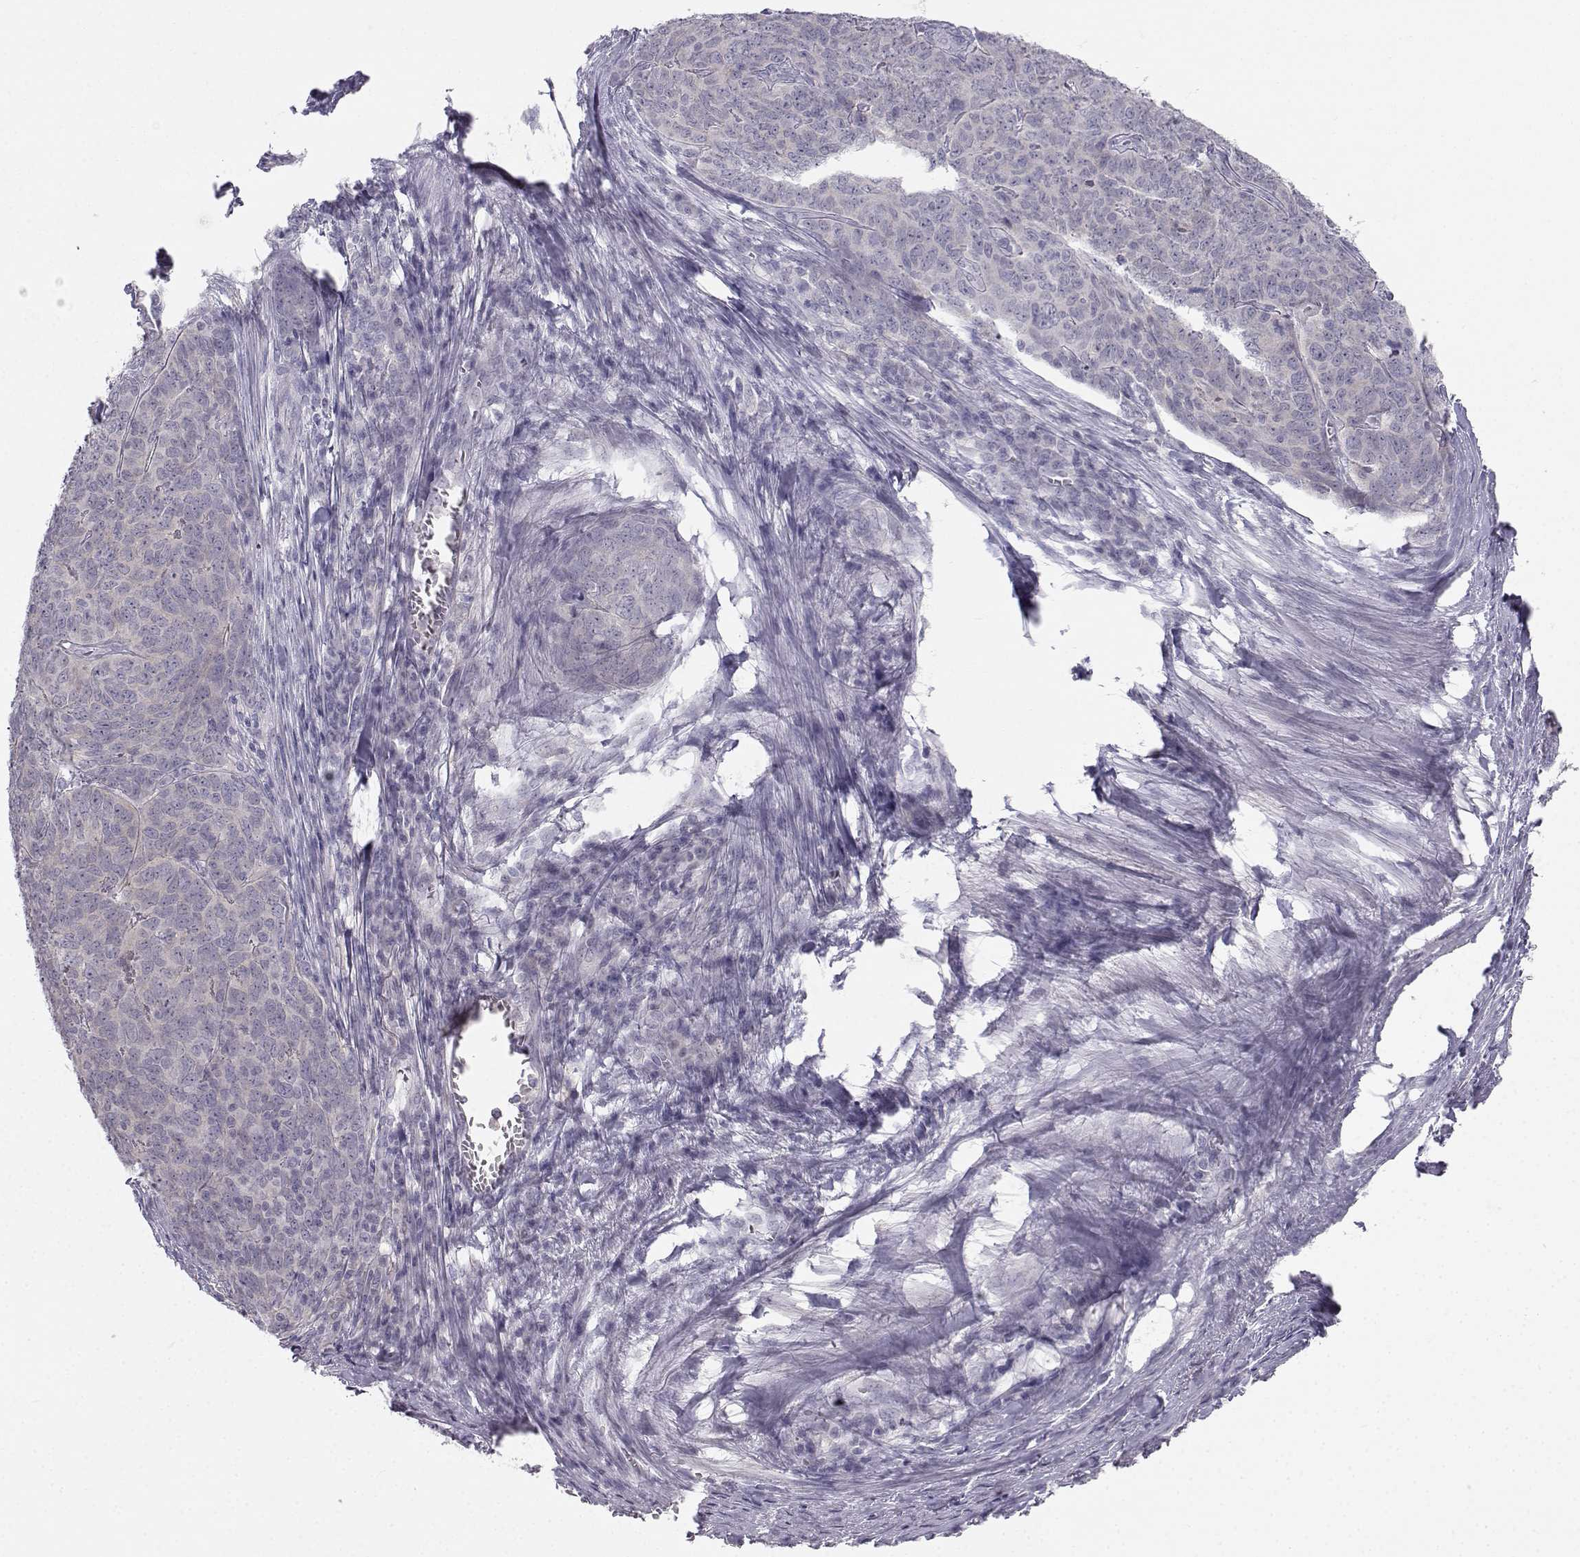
{"staining": {"intensity": "negative", "quantity": "none", "location": "none"}, "tissue": "skin cancer", "cell_type": "Tumor cells", "image_type": "cancer", "snomed": [{"axis": "morphology", "description": "Squamous cell carcinoma, NOS"}, {"axis": "topography", "description": "Skin"}, {"axis": "topography", "description": "Anal"}], "caption": "Squamous cell carcinoma (skin) stained for a protein using immunohistochemistry (IHC) shows no staining tumor cells.", "gene": "ZNF185", "patient": {"sex": "female", "age": 51}}